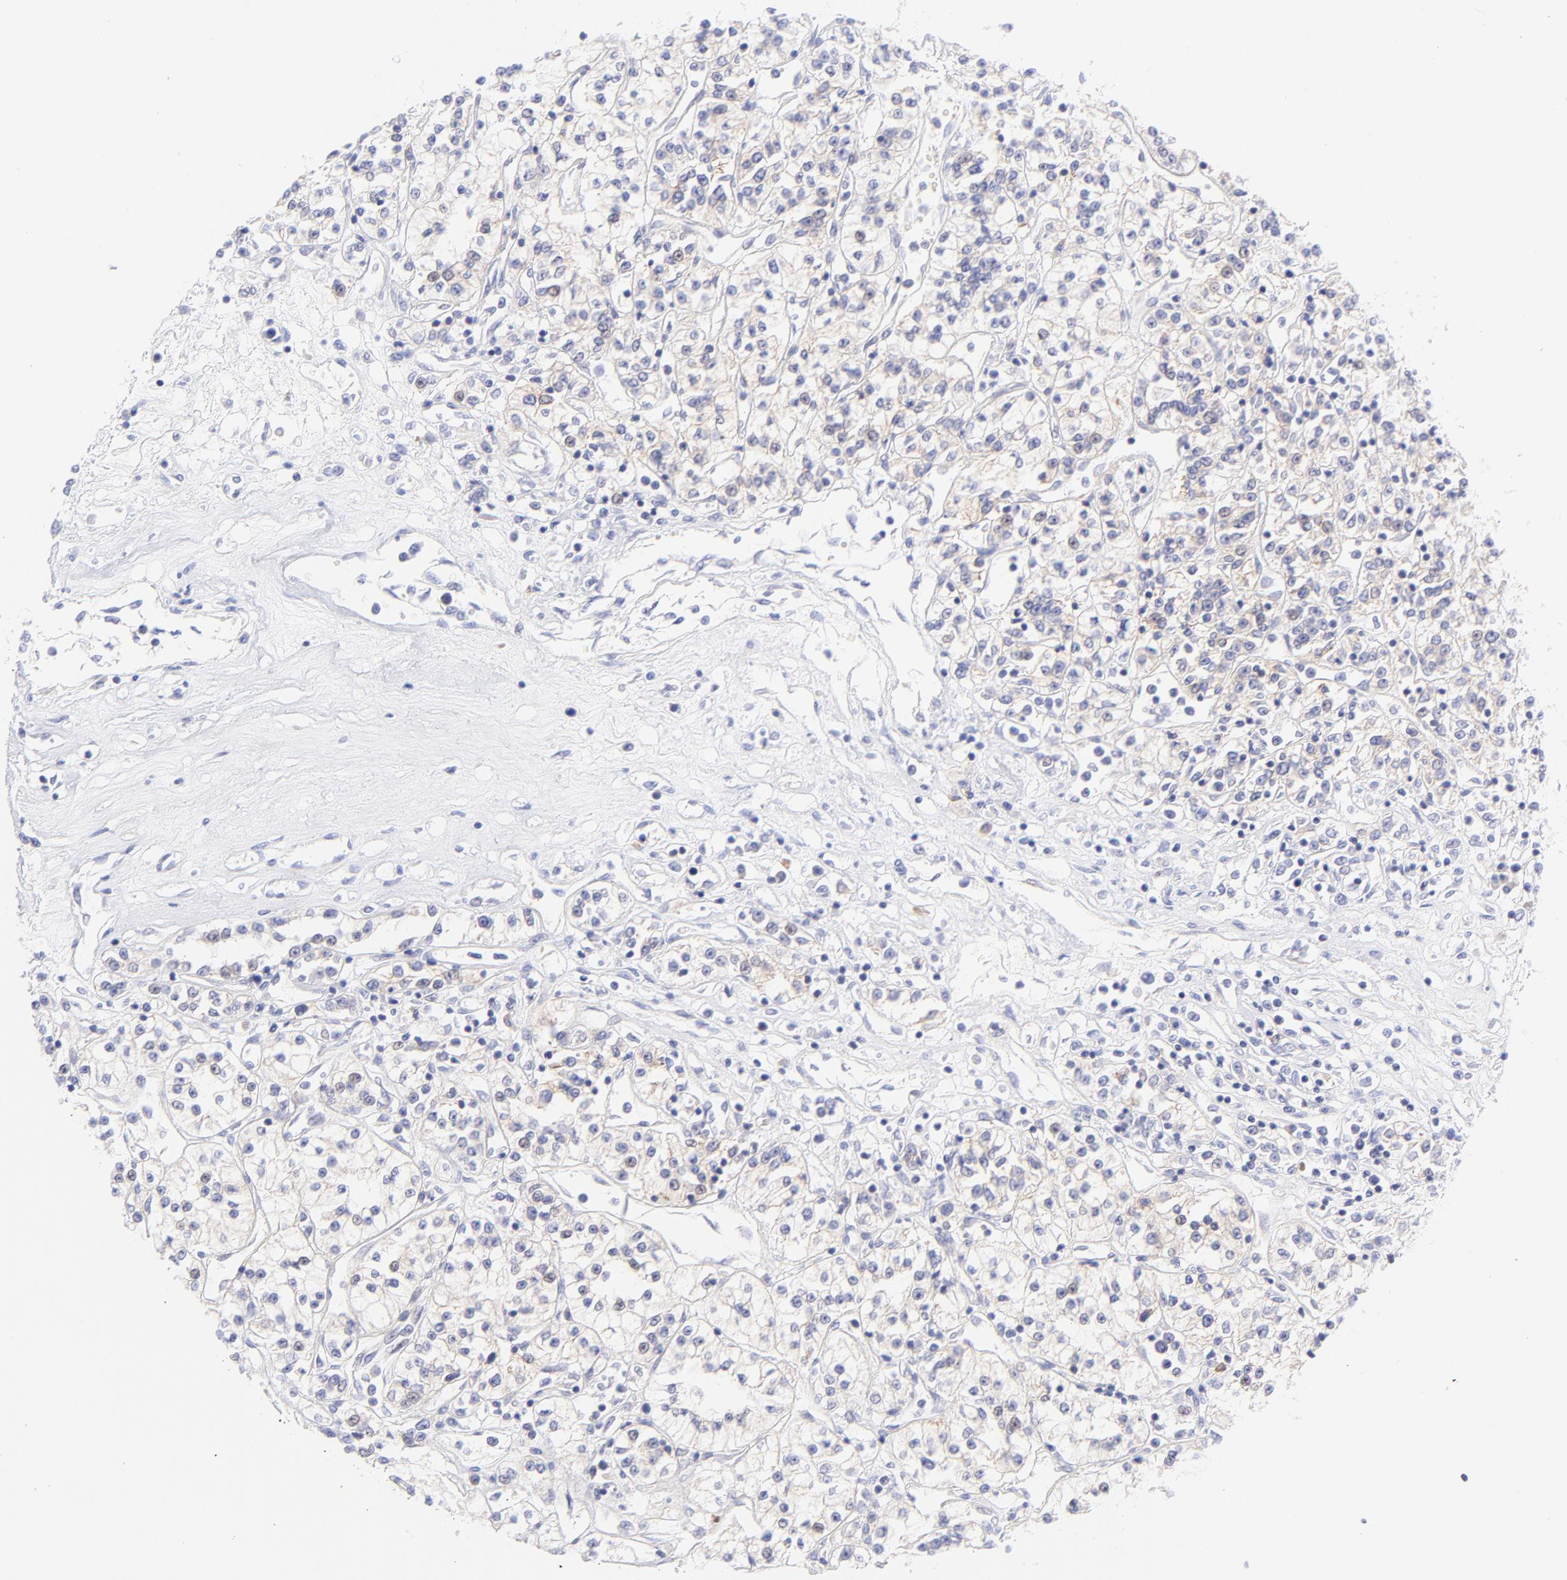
{"staining": {"intensity": "negative", "quantity": "none", "location": "none"}, "tissue": "renal cancer", "cell_type": "Tumor cells", "image_type": "cancer", "snomed": [{"axis": "morphology", "description": "Adenocarcinoma, NOS"}, {"axis": "topography", "description": "Kidney"}], "caption": "Adenocarcinoma (renal) stained for a protein using immunohistochemistry shows no expression tumor cells.", "gene": "PBDC1", "patient": {"sex": "female", "age": 76}}